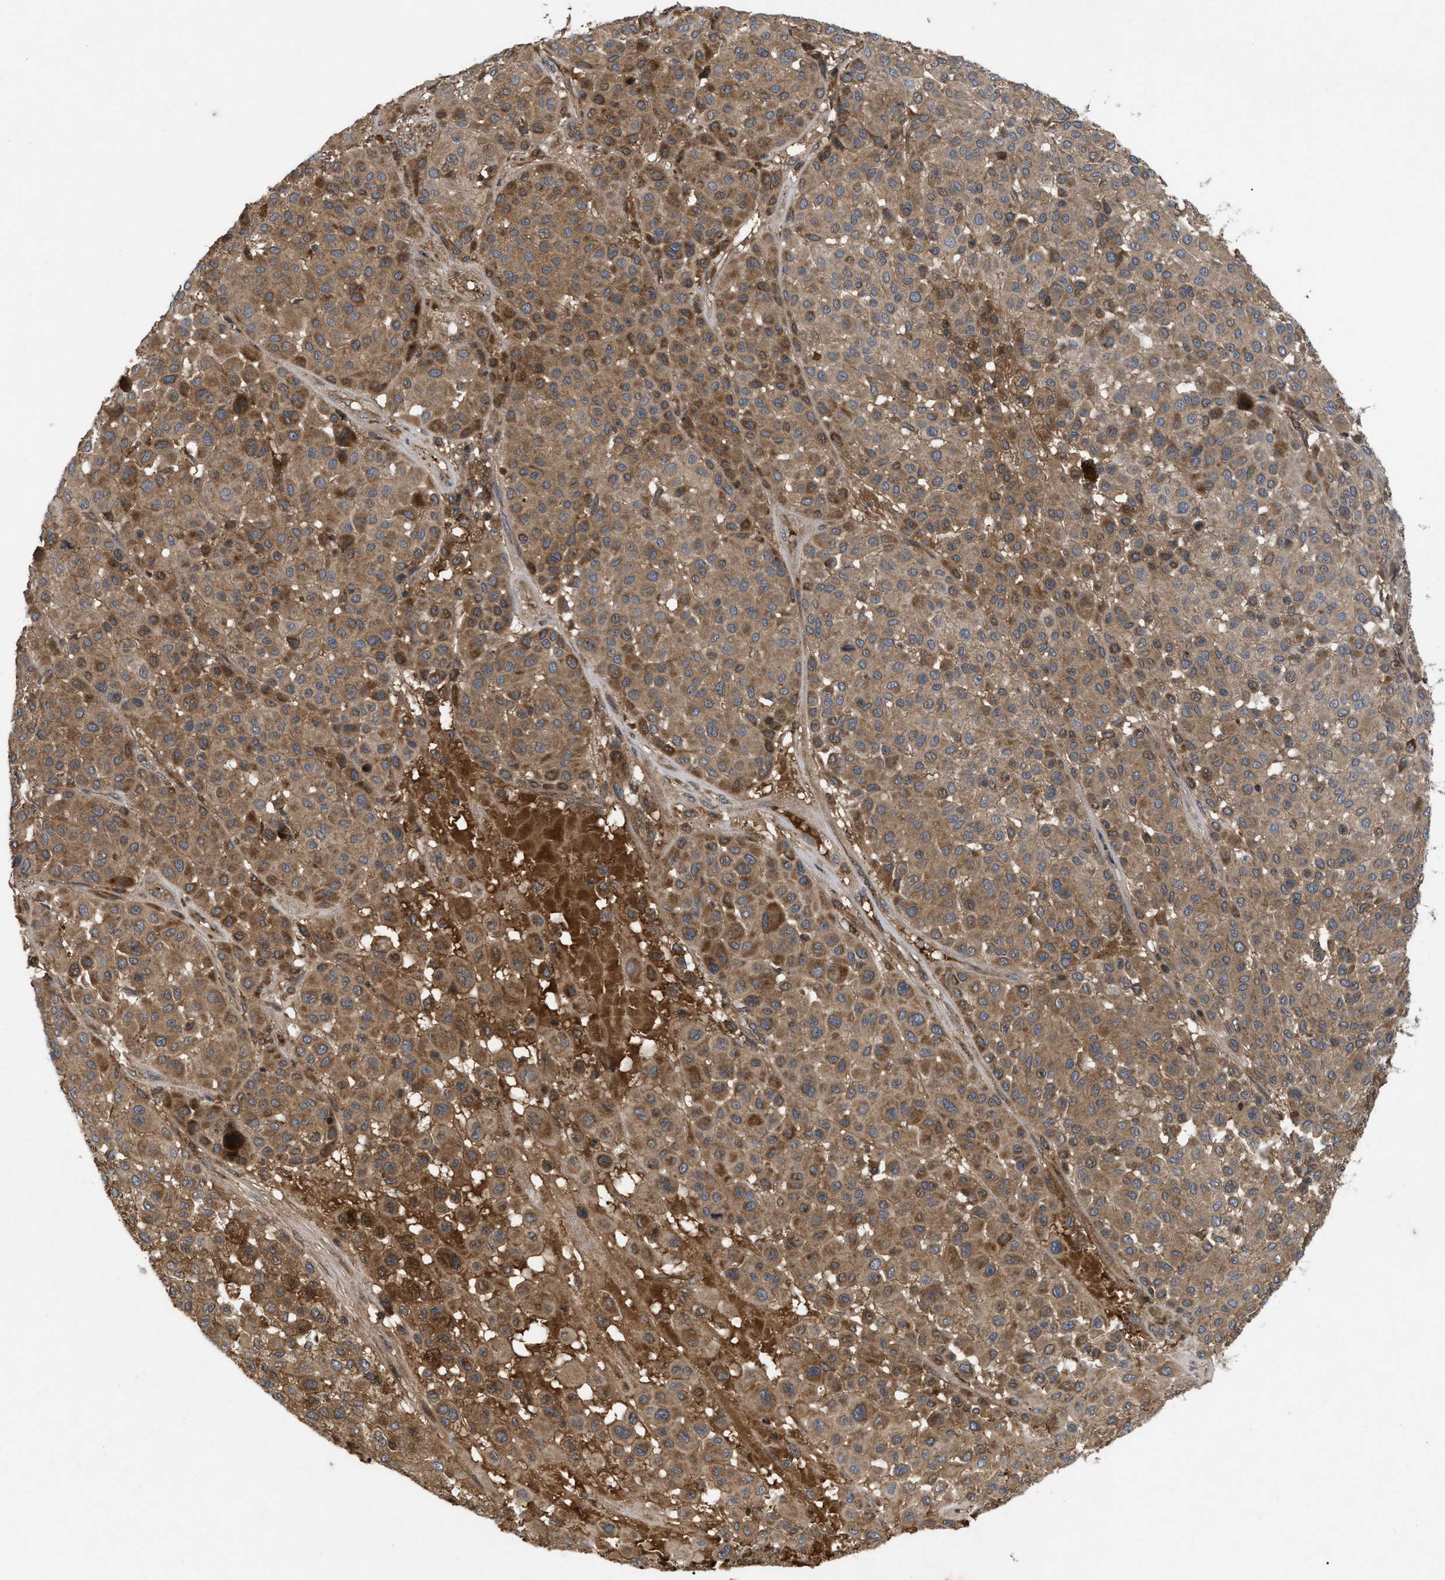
{"staining": {"intensity": "moderate", "quantity": ">75%", "location": "cytoplasmic/membranous"}, "tissue": "melanoma", "cell_type": "Tumor cells", "image_type": "cancer", "snomed": [{"axis": "morphology", "description": "Malignant melanoma, Metastatic site"}, {"axis": "topography", "description": "Soft tissue"}], "caption": "Immunohistochemistry (IHC) photomicrograph of melanoma stained for a protein (brown), which displays medium levels of moderate cytoplasmic/membranous expression in approximately >75% of tumor cells.", "gene": "RAB2A", "patient": {"sex": "male", "age": 41}}